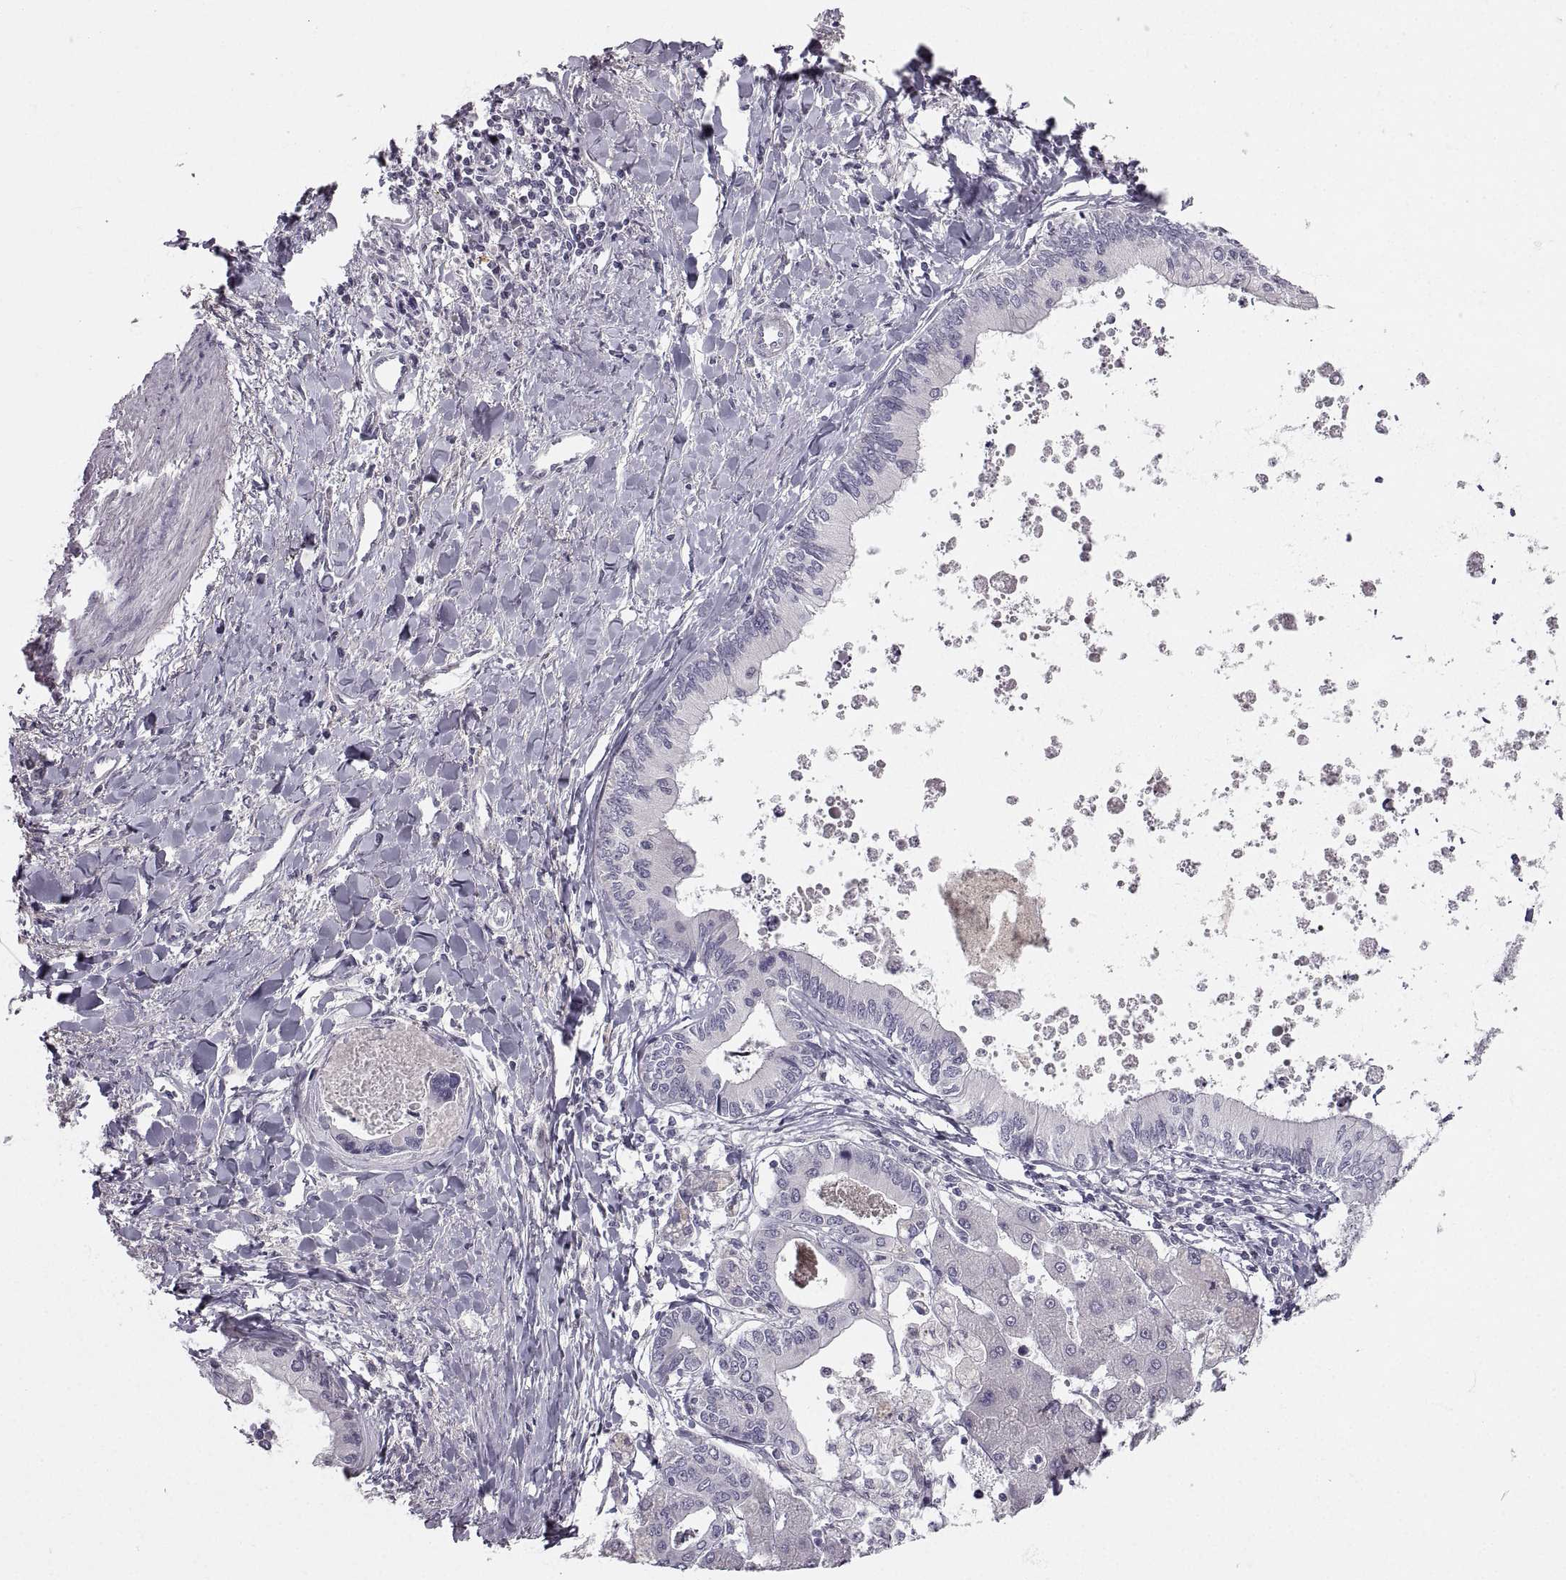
{"staining": {"intensity": "negative", "quantity": "none", "location": "none"}, "tissue": "liver cancer", "cell_type": "Tumor cells", "image_type": "cancer", "snomed": [{"axis": "morphology", "description": "Cholangiocarcinoma"}, {"axis": "topography", "description": "Liver"}], "caption": "A high-resolution micrograph shows immunohistochemistry staining of cholangiocarcinoma (liver), which exhibits no significant expression in tumor cells.", "gene": "ZNF185", "patient": {"sex": "male", "age": 66}}